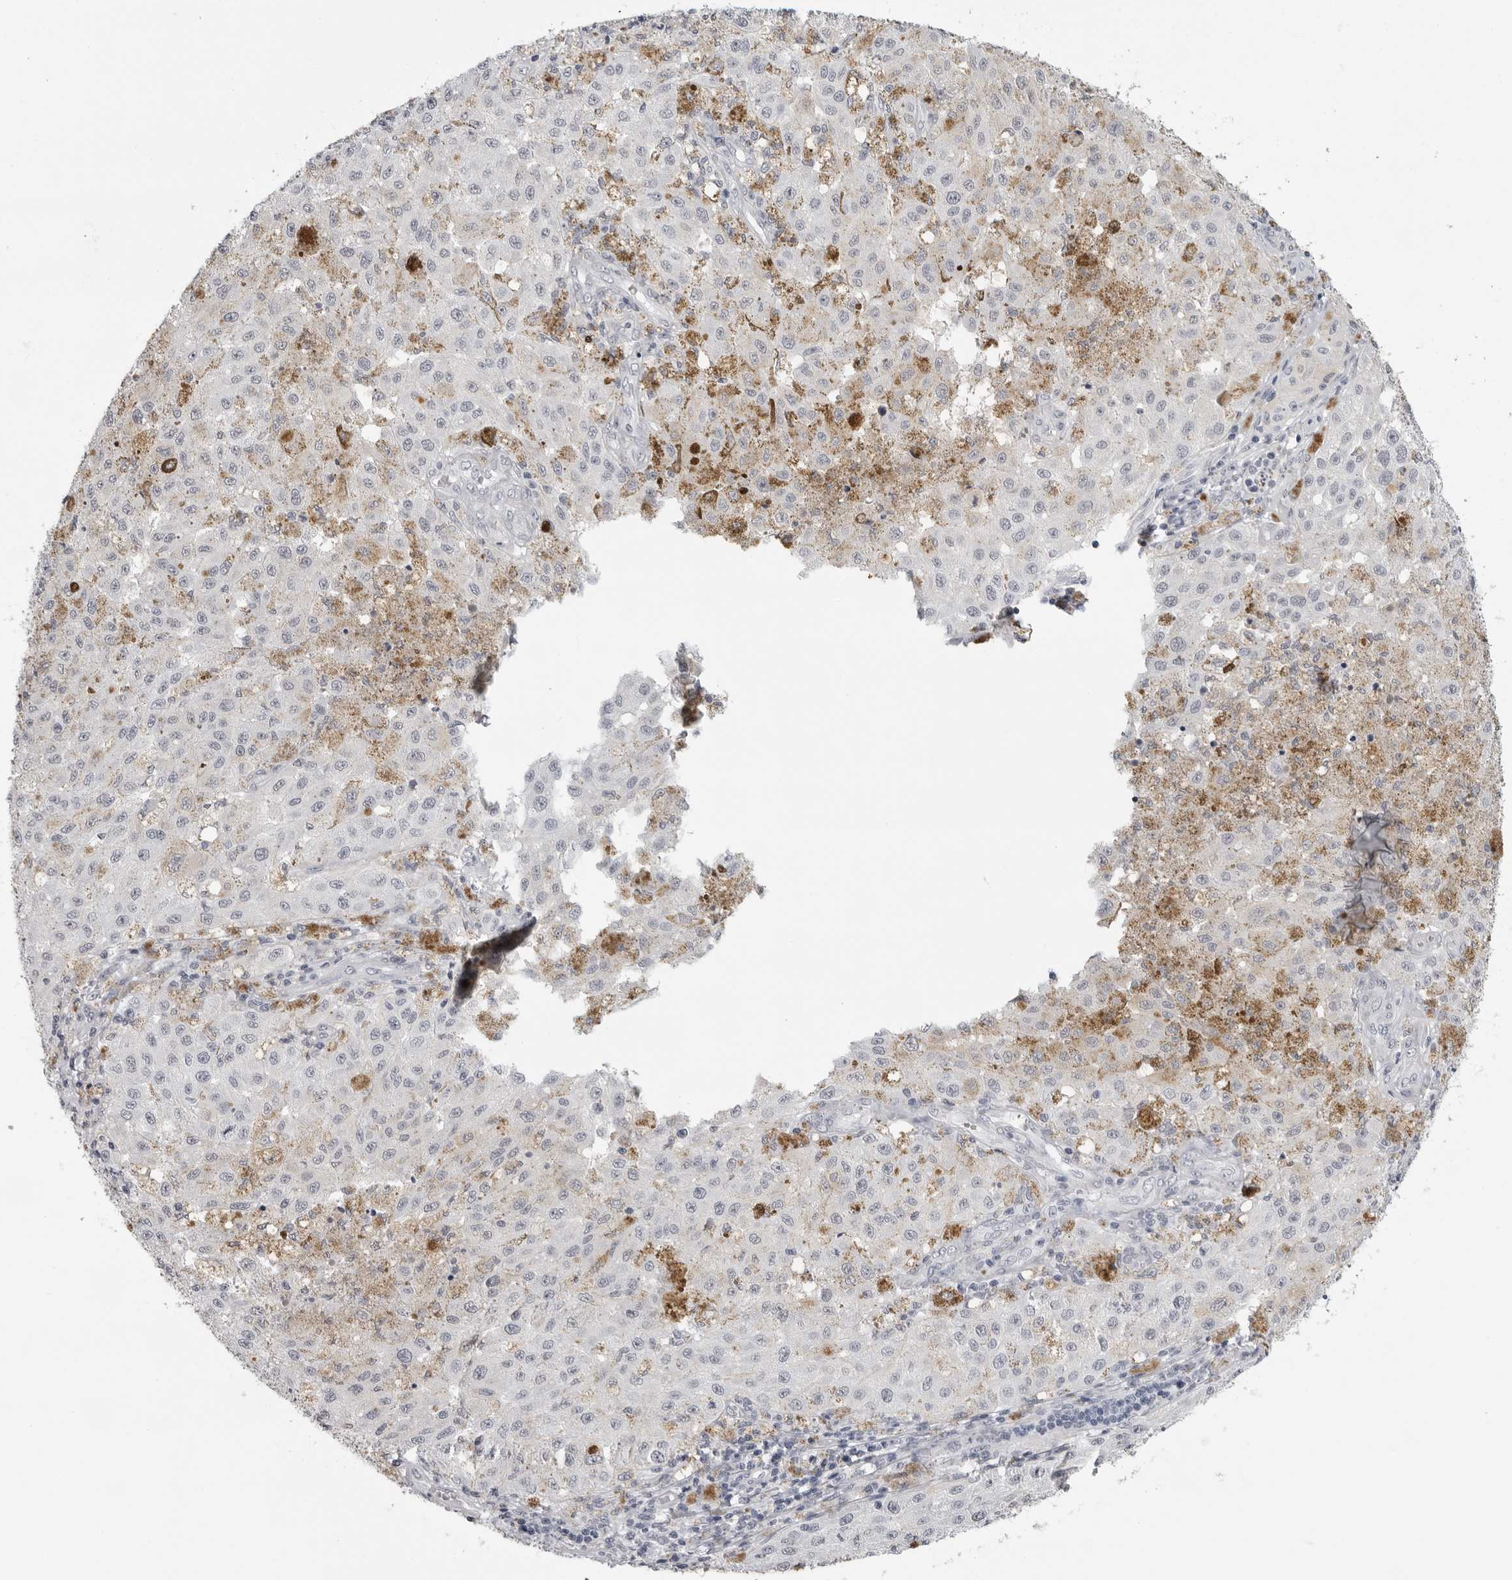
{"staining": {"intensity": "negative", "quantity": "none", "location": "none"}, "tissue": "melanoma", "cell_type": "Tumor cells", "image_type": "cancer", "snomed": [{"axis": "morphology", "description": "Malignant melanoma, NOS"}, {"axis": "topography", "description": "Skin"}], "caption": "Tumor cells are negative for protein expression in human malignant melanoma.", "gene": "SERPINF2", "patient": {"sex": "female", "age": 64}}